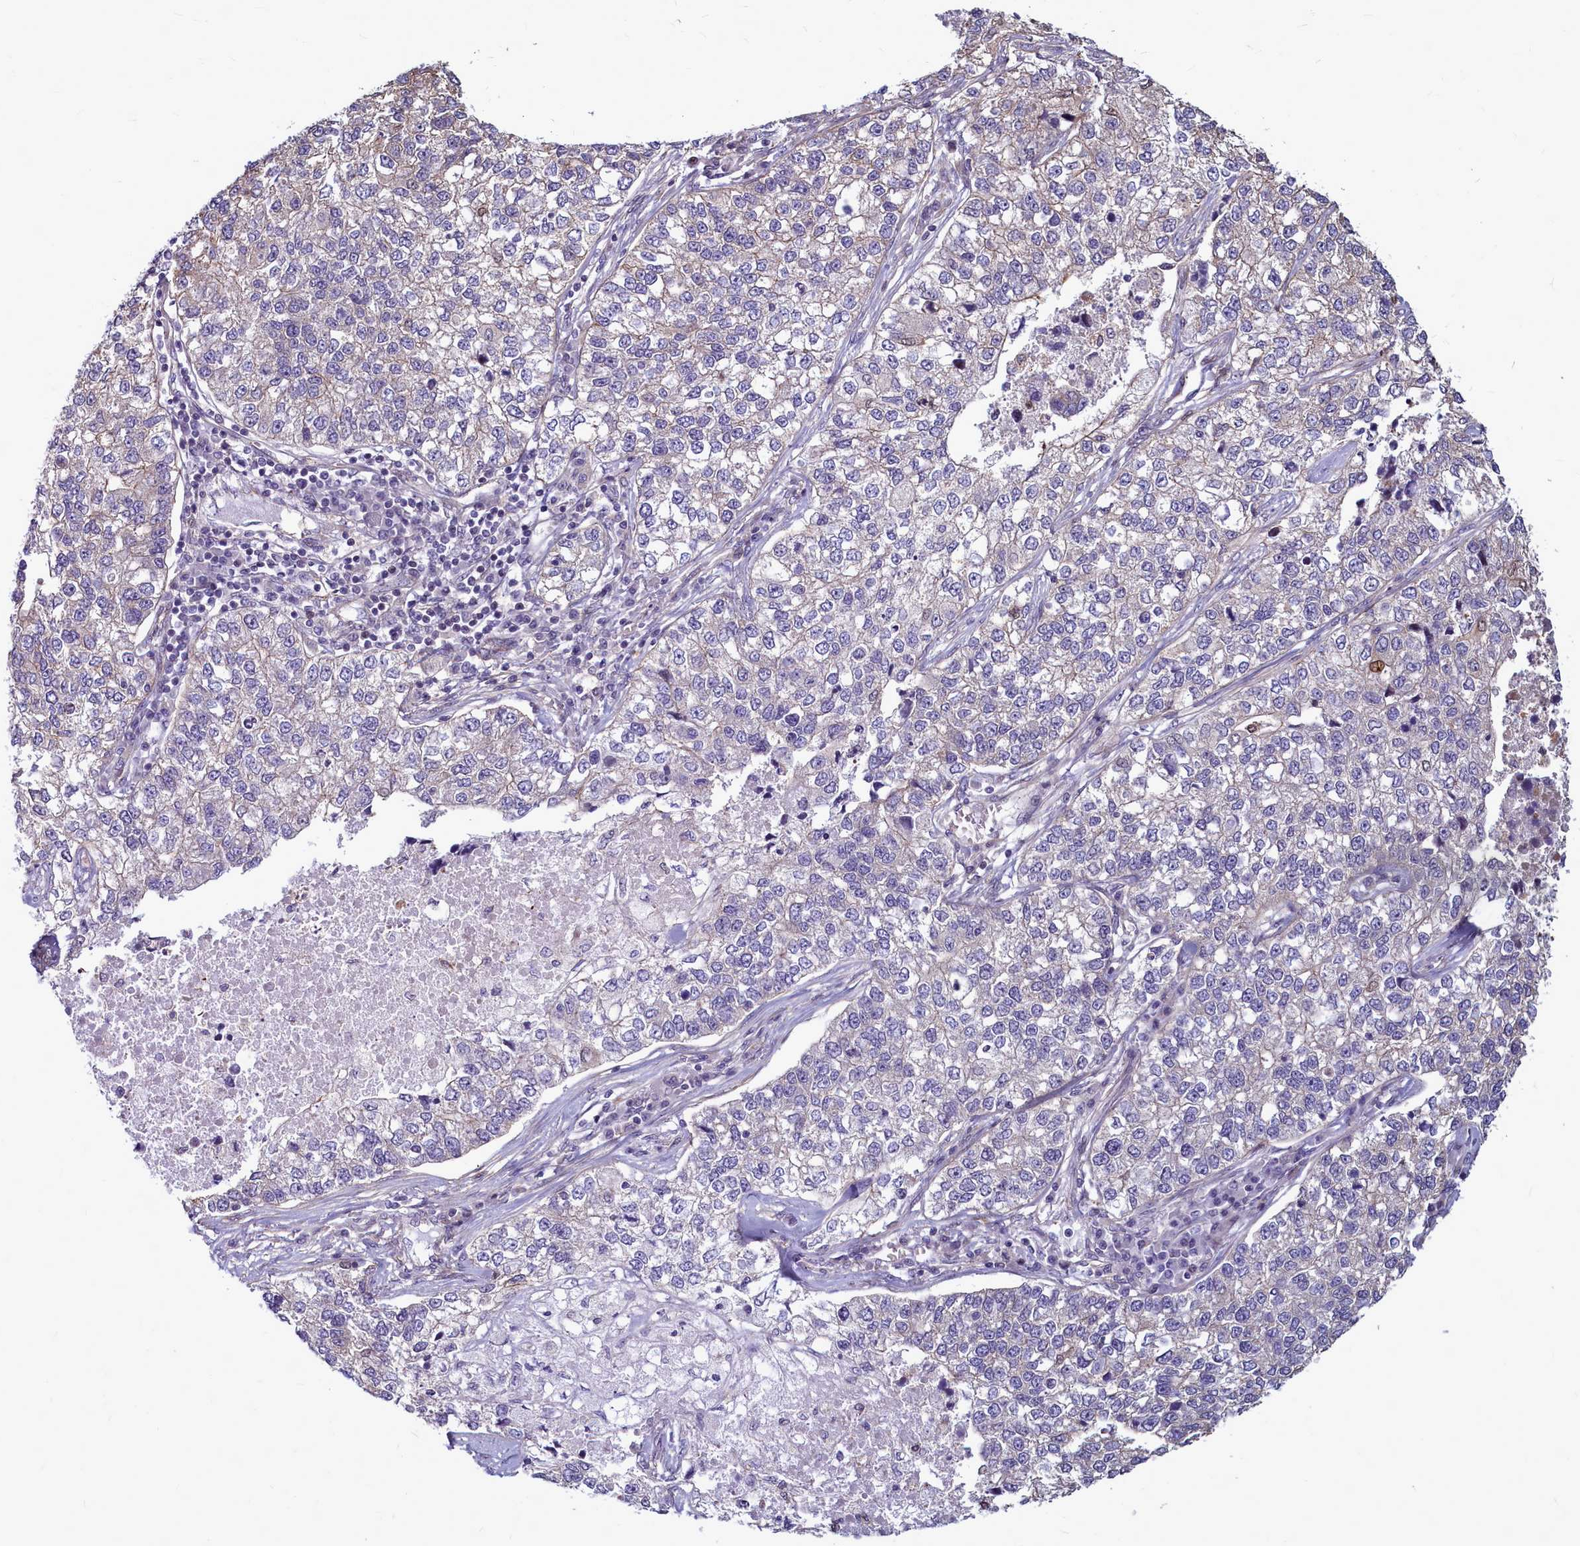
{"staining": {"intensity": "negative", "quantity": "none", "location": "none"}, "tissue": "lung cancer", "cell_type": "Tumor cells", "image_type": "cancer", "snomed": [{"axis": "morphology", "description": "Adenocarcinoma, NOS"}, {"axis": "topography", "description": "Lung"}], "caption": "Immunohistochemistry (IHC) of adenocarcinoma (lung) demonstrates no positivity in tumor cells.", "gene": "TTC5", "patient": {"sex": "male", "age": 49}}